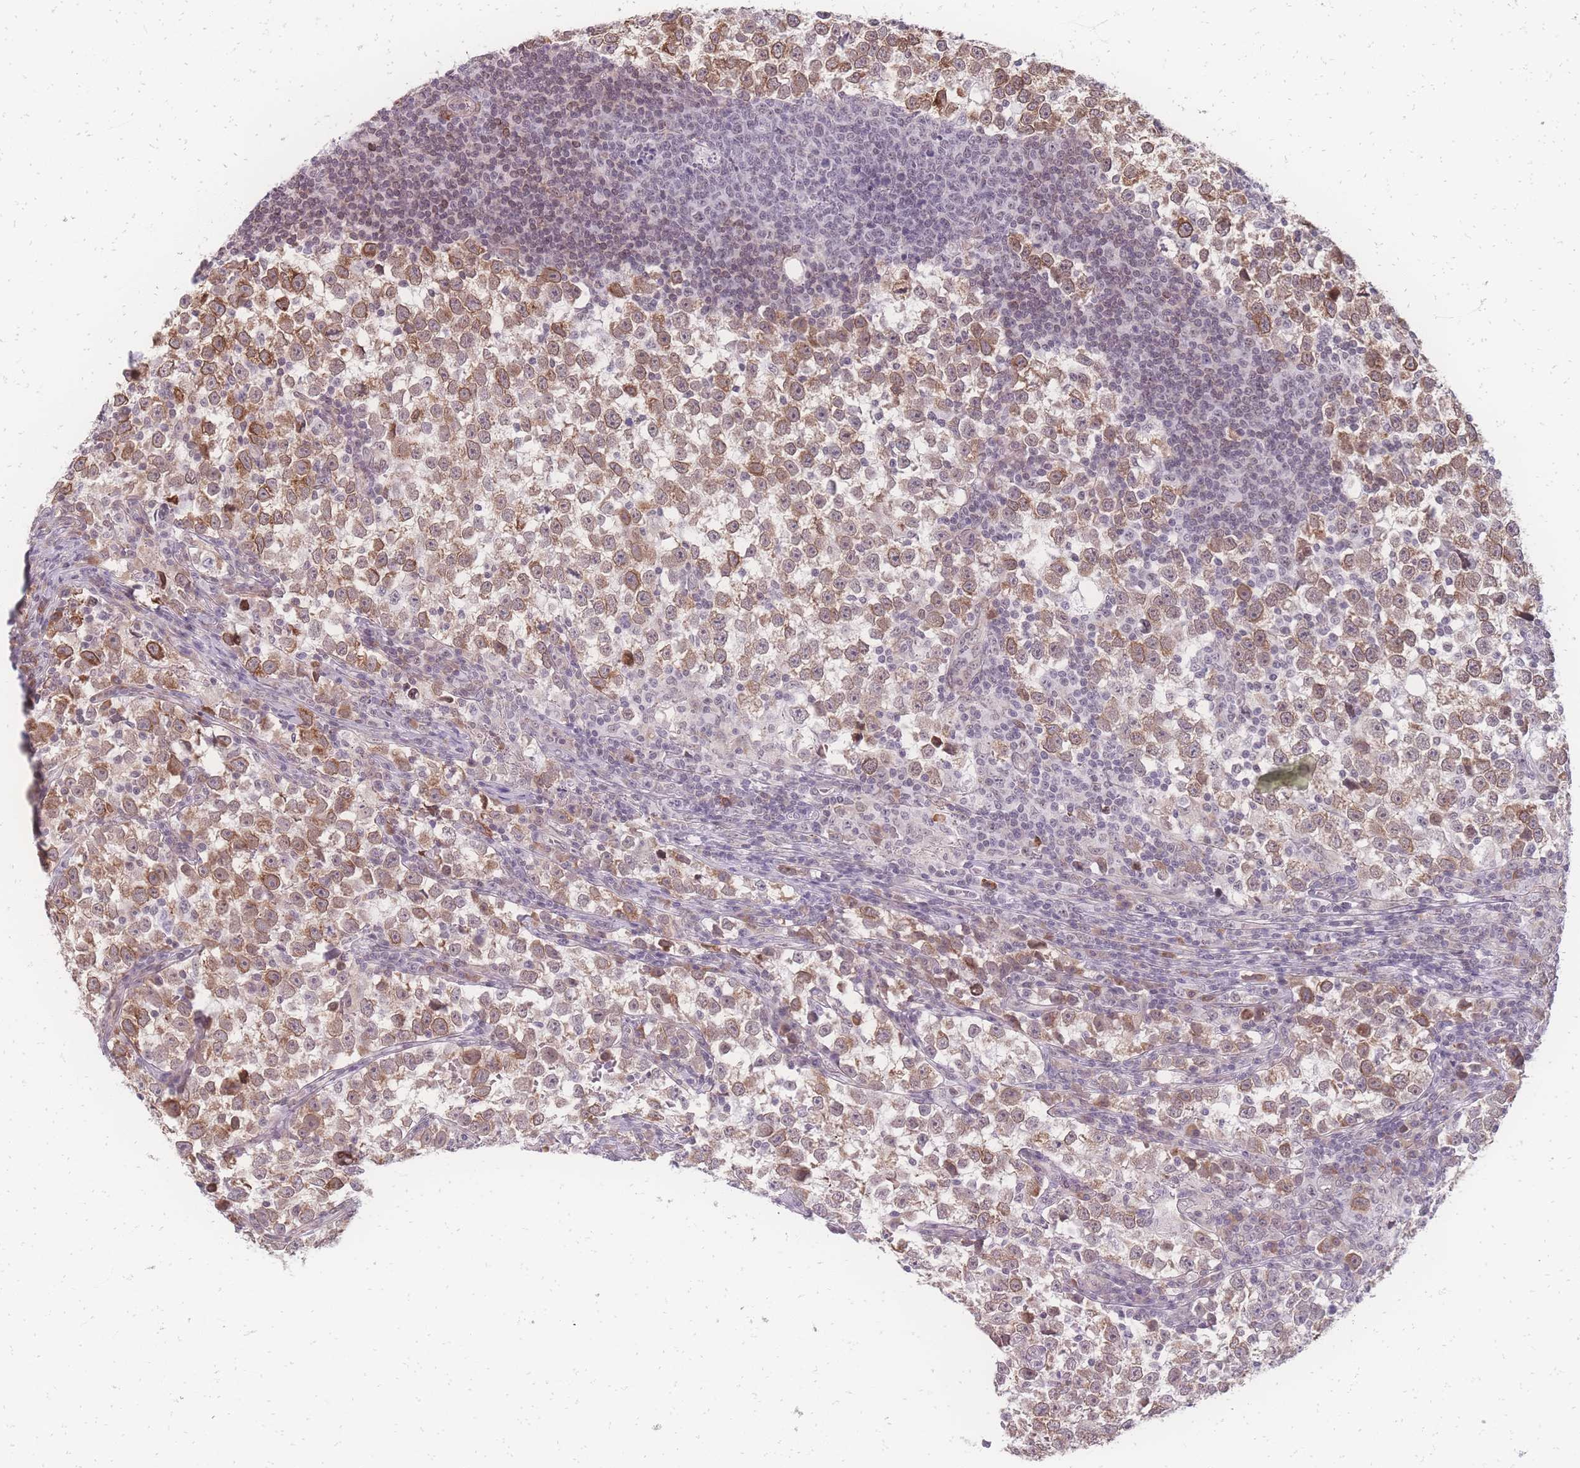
{"staining": {"intensity": "moderate", "quantity": "25%-75%", "location": "cytoplasmic/membranous,nuclear"}, "tissue": "testis cancer", "cell_type": "Tumor cells", "image_type": "cancer", "snomed": [{"axis": "morphology", "description": "Normal tissue, NOS"}, {"axis": "morphology", "description": "Seminoma, NOS"}, {"axis": "topography", "description": "Testis"}], "caption": "Tumor cells demonstrate medium levels of moderate cytoplasmic/membranous and nuclear expression in approximately 25%-75% of cells in testis cancer. (DAB IHC with brightfield microscopy, high magnification).", "gene": "ZC3H13", "patient": {"sex": "male", "age": 43}}